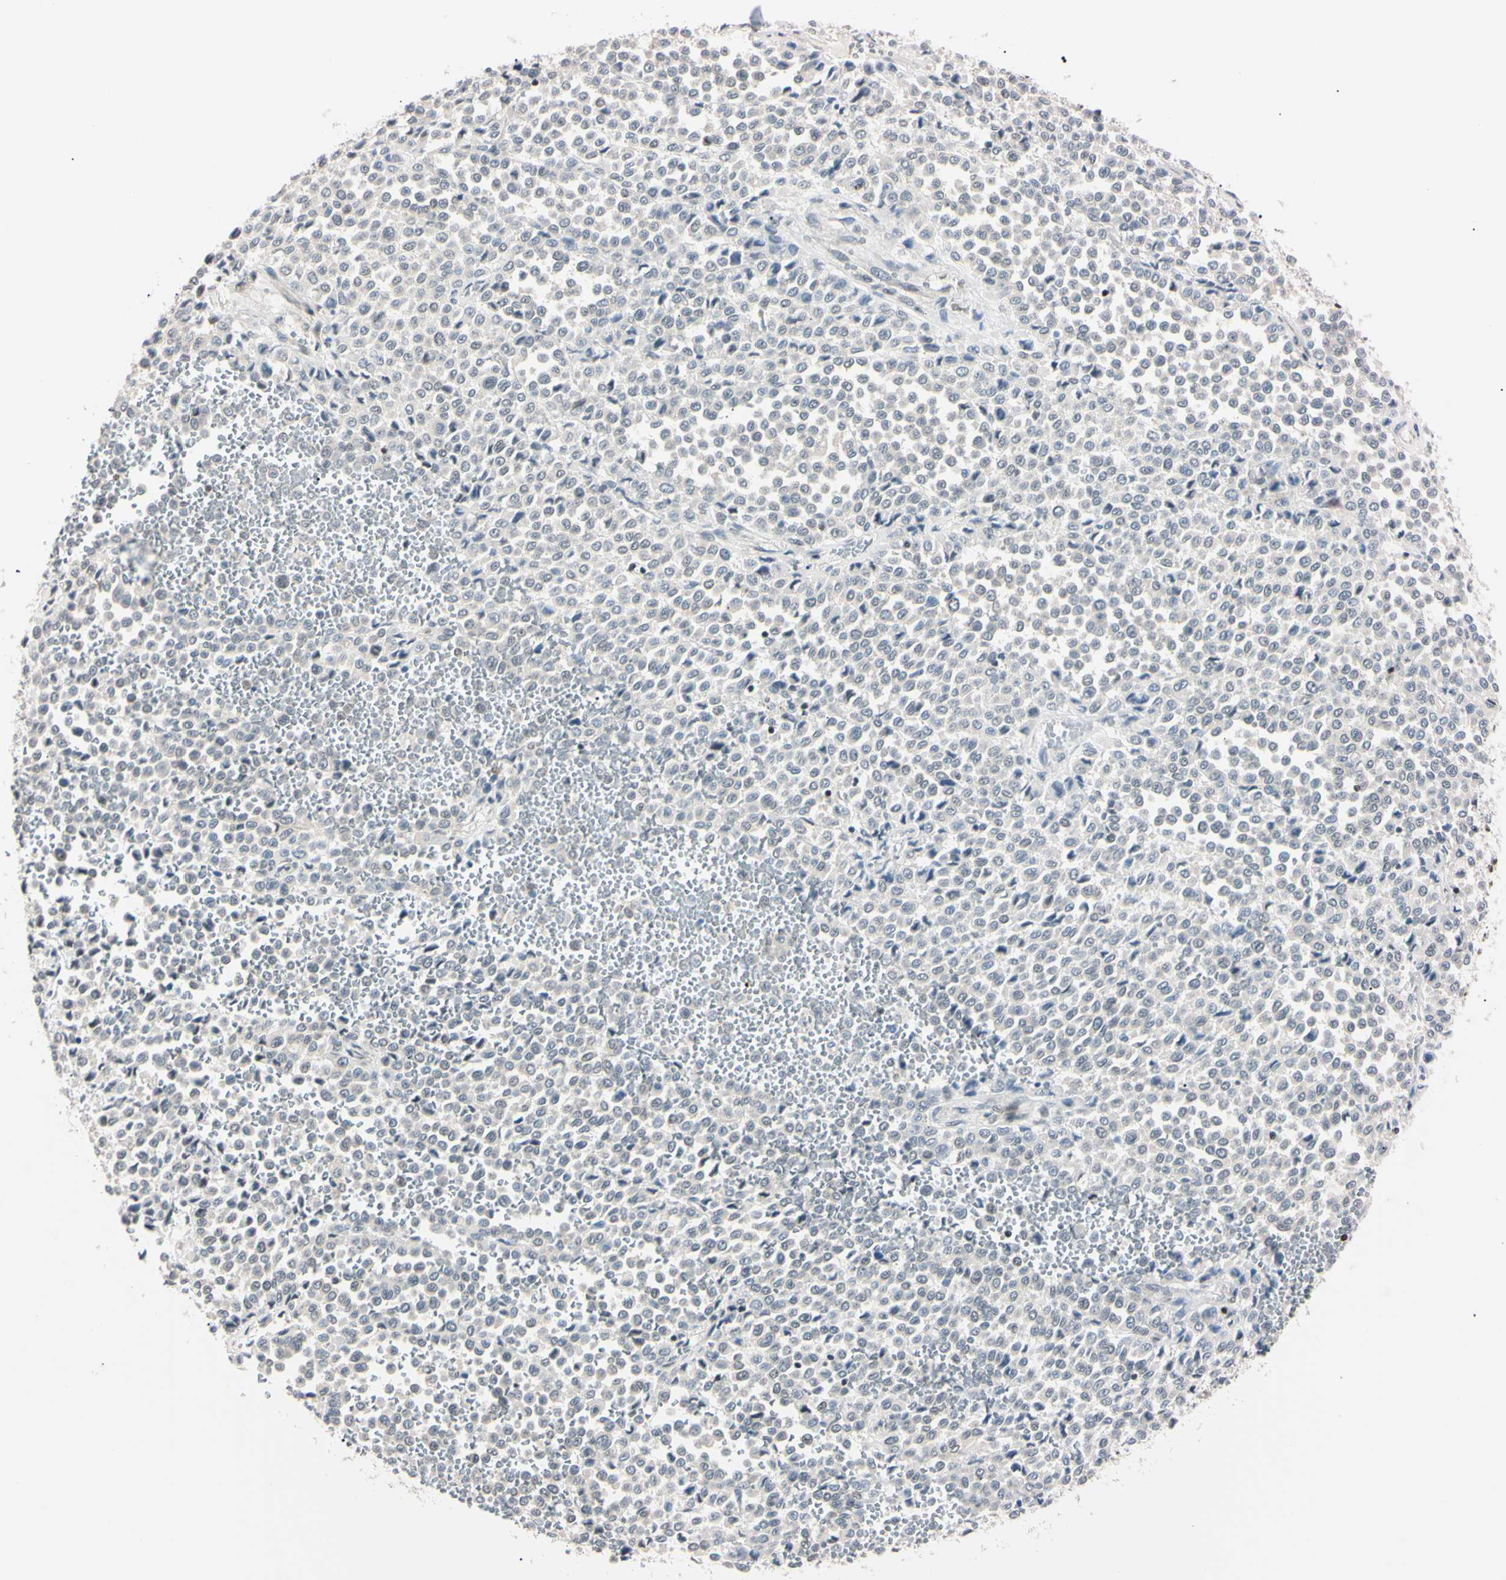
{"staining": {"intensity": "negative", "quantity": "none", "location": "none"}, "tissue": "melanoma", "cell_type": "Tumor cells", "image_type": "cancer", "snomed": [{"axis": "morphology", "description": "Malignant melanoma, Metastatic site"}, {"axis": "topography", "description": "Pancreas"}], "caption": "IHC image of neoplastic tissue: malignant melanoma (metastatic site) stained with DAB reveals no significant protein positivity in tumor cells. (DAB immunohistochemistry visualized using brightfield microscopy, high magnification).", "gene": "C1orf174", "patient": {"sex": "female", "age": 30}}